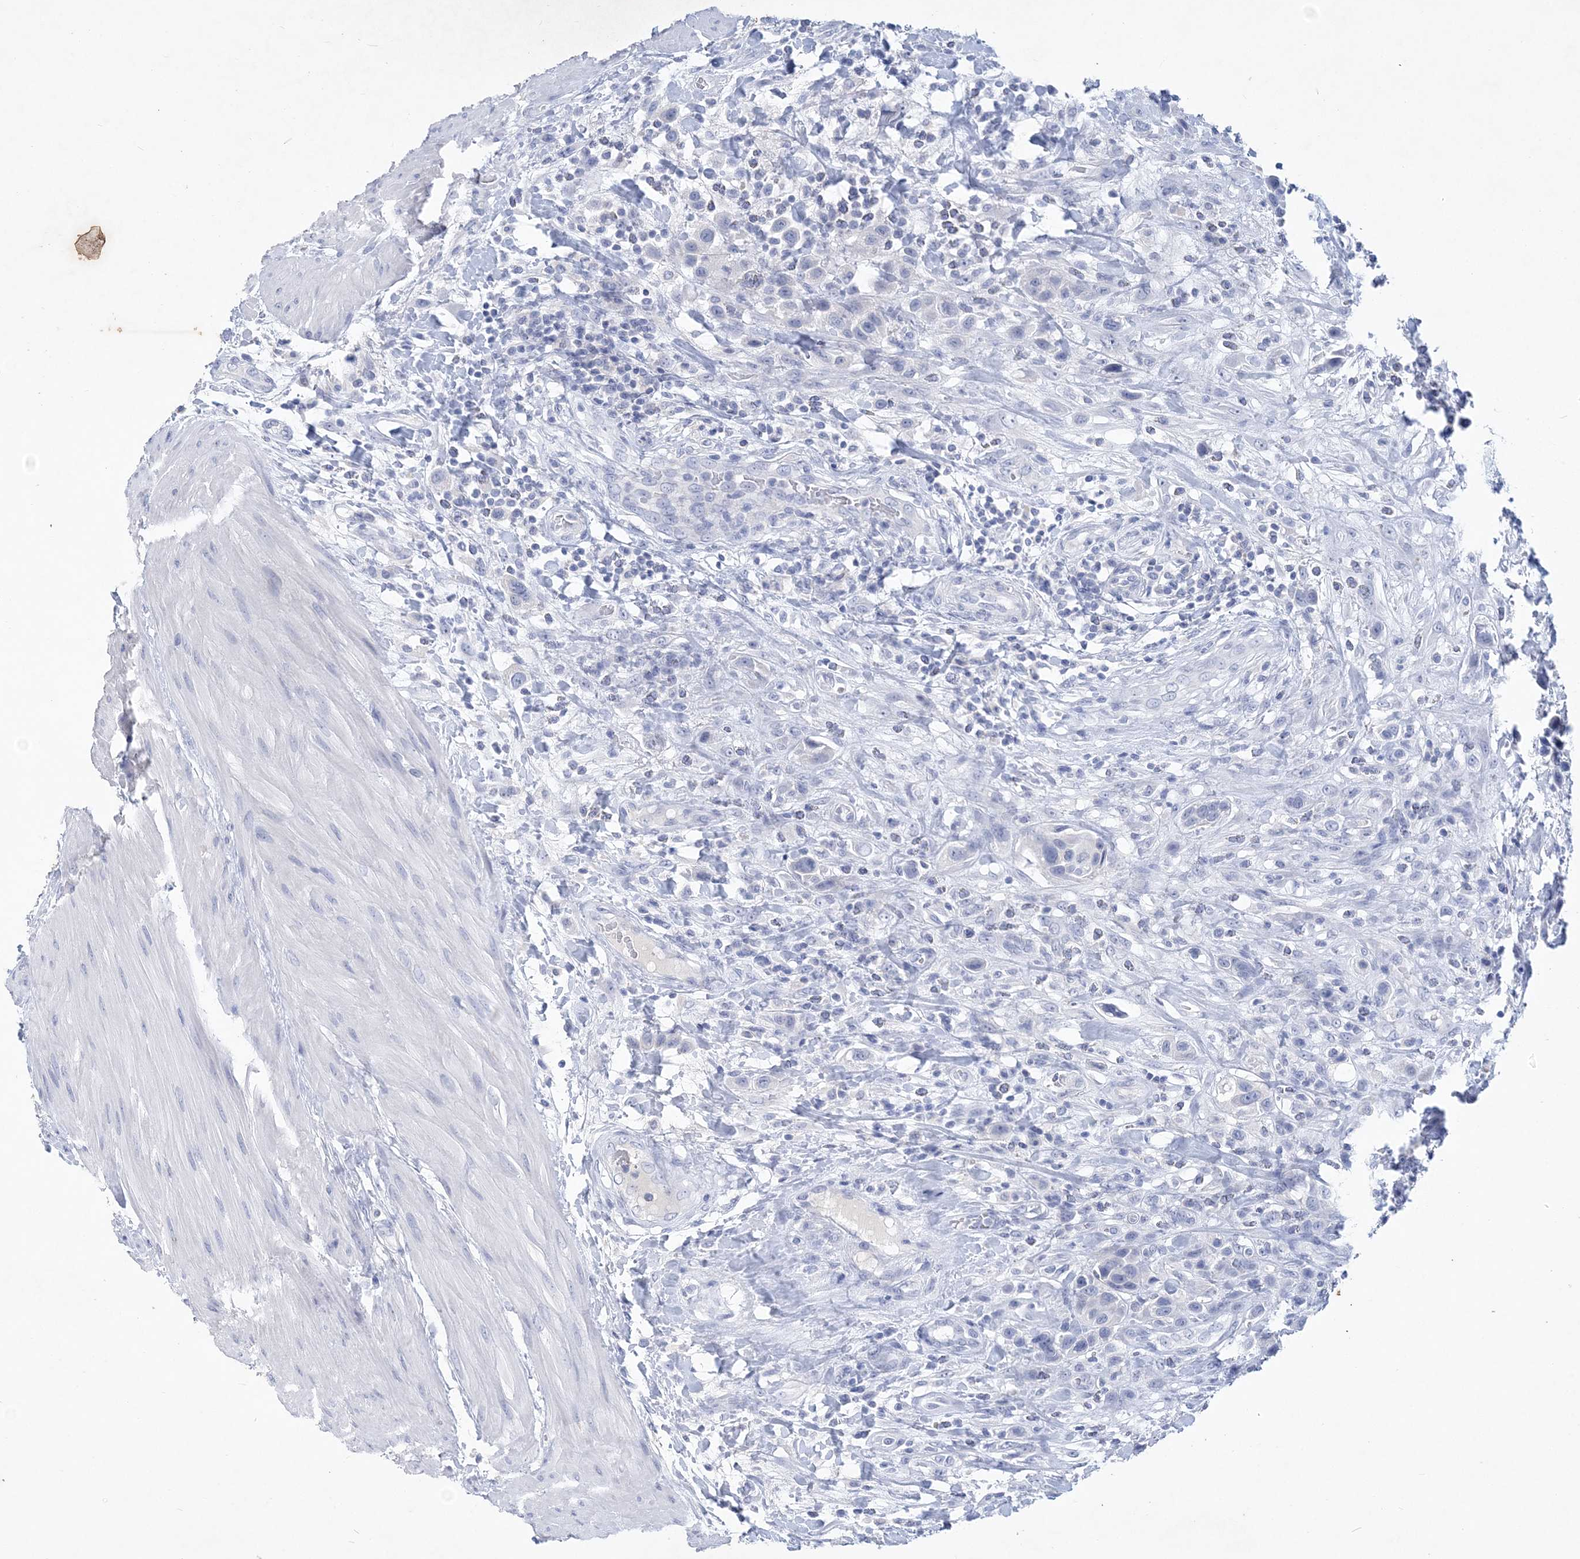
{"staining": {"intensity": "negative", "quantity": "none", "location": "none"}, "tissue": "urothelial cancer", "cell_type": "Tumor cells", "image_type": "cancer", "snomed": [{"axis": "morphology", "description": "Urothelial carcinoma, High grade"}, {"axis": "topography", "description": "Urinary bladder"}], "caption": "The IHC histopathology image has no significant expression in tumor cells of urothelial cancer tissue. The staining was performed using DAB to visualize the protein expression in brown, while the nuclei were stained in blue with hematoxylin (Magnification: 20x).", "gene": "COPS8", "patient": {"sex": "male", "age": 50}}